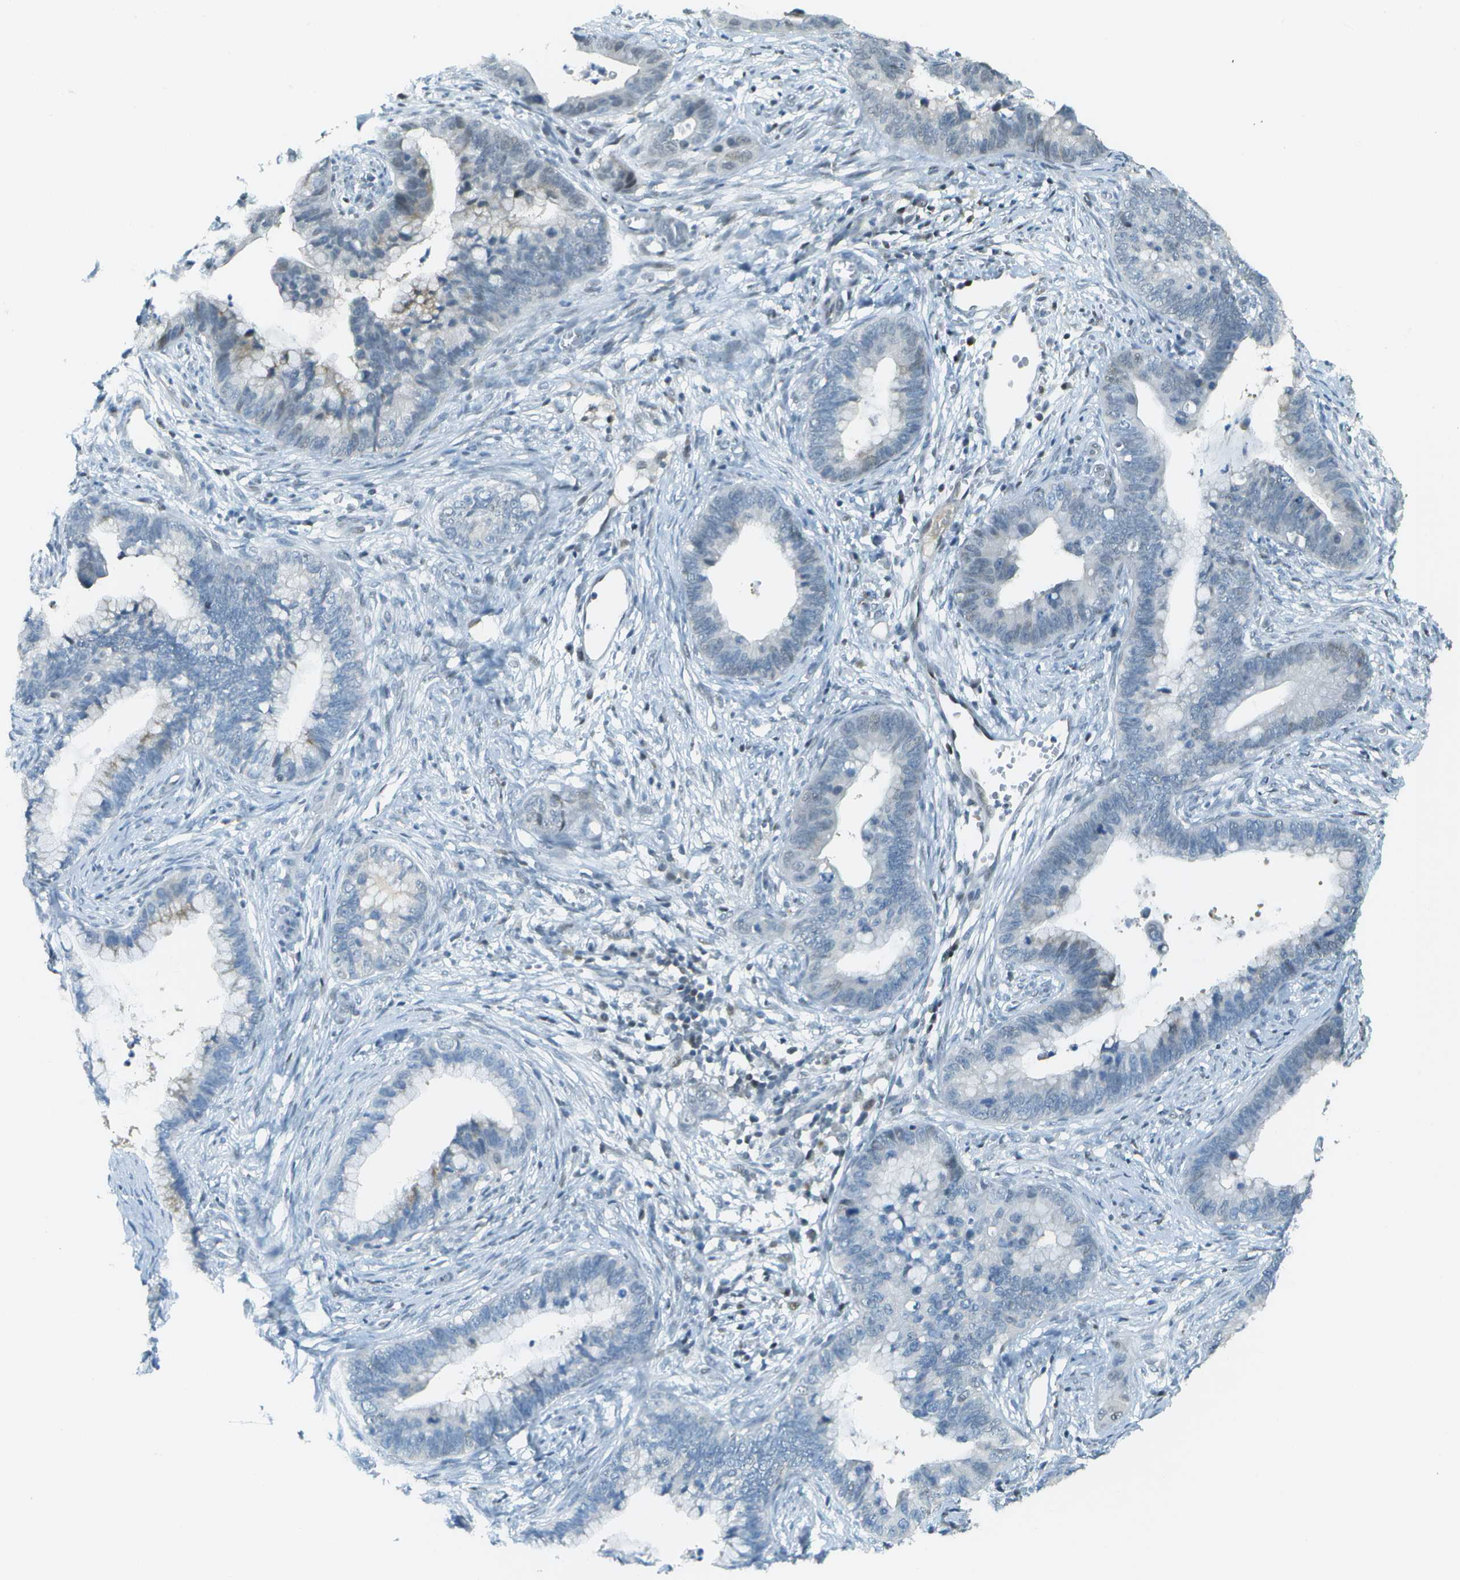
{"staining": {"intensity": "negative", "quantity": "none", "location": "none"}, "tissue": "cervical cancer", "cell_type": "Tumor cells", "image_type": "cancer", "snomed": [{"axis": "morphology", "description": "Adenocarcinoma, NOS"}, {"axis": "topography", "description": "Cervix"}], "caption": "The image exhibits no significant staining in tumor cells of adenocarcinoma (cervical).", "gene": "NEK11", "patient": {"sex": "female", "age": 44}}